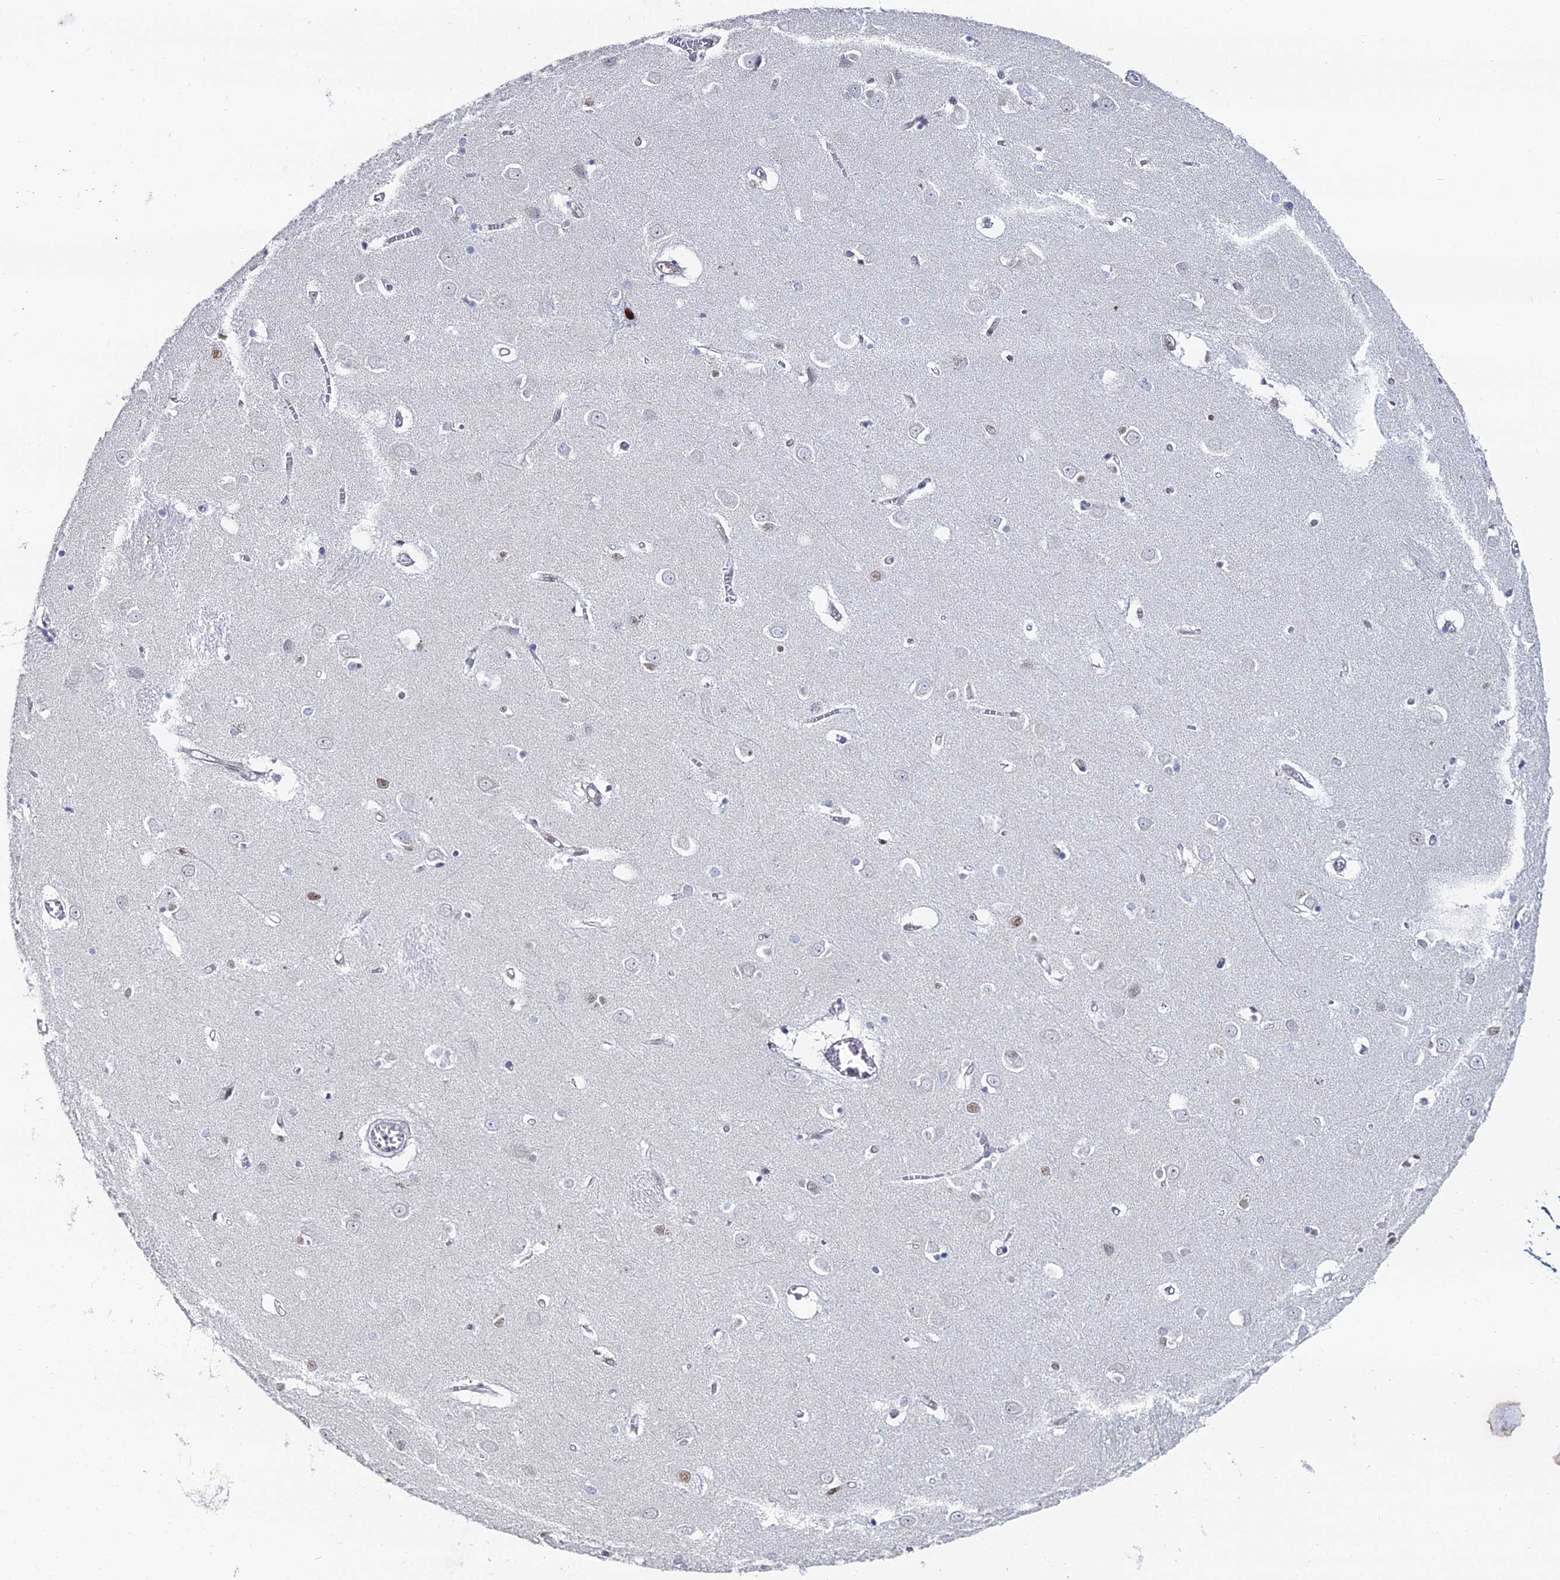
{"staining": {"intensity": "moderate", "quantity": "<25%", "location": "nuclear"}, "tissue": "caudate", "cell_type": "Glial cells", "image_type": "normal", "snomed": [{"axis": "morphology", "description": "Normal tissue, NOS"}, {"axis": "topography", "description": "Lateral ventricle wall"}], "caption": "Protein staining displays moderate nuclear positivity in about <25% of glial cells in unremarkable caudate.", "gene": "GSC2", "patient": {"sex": "male", "age": 37}}